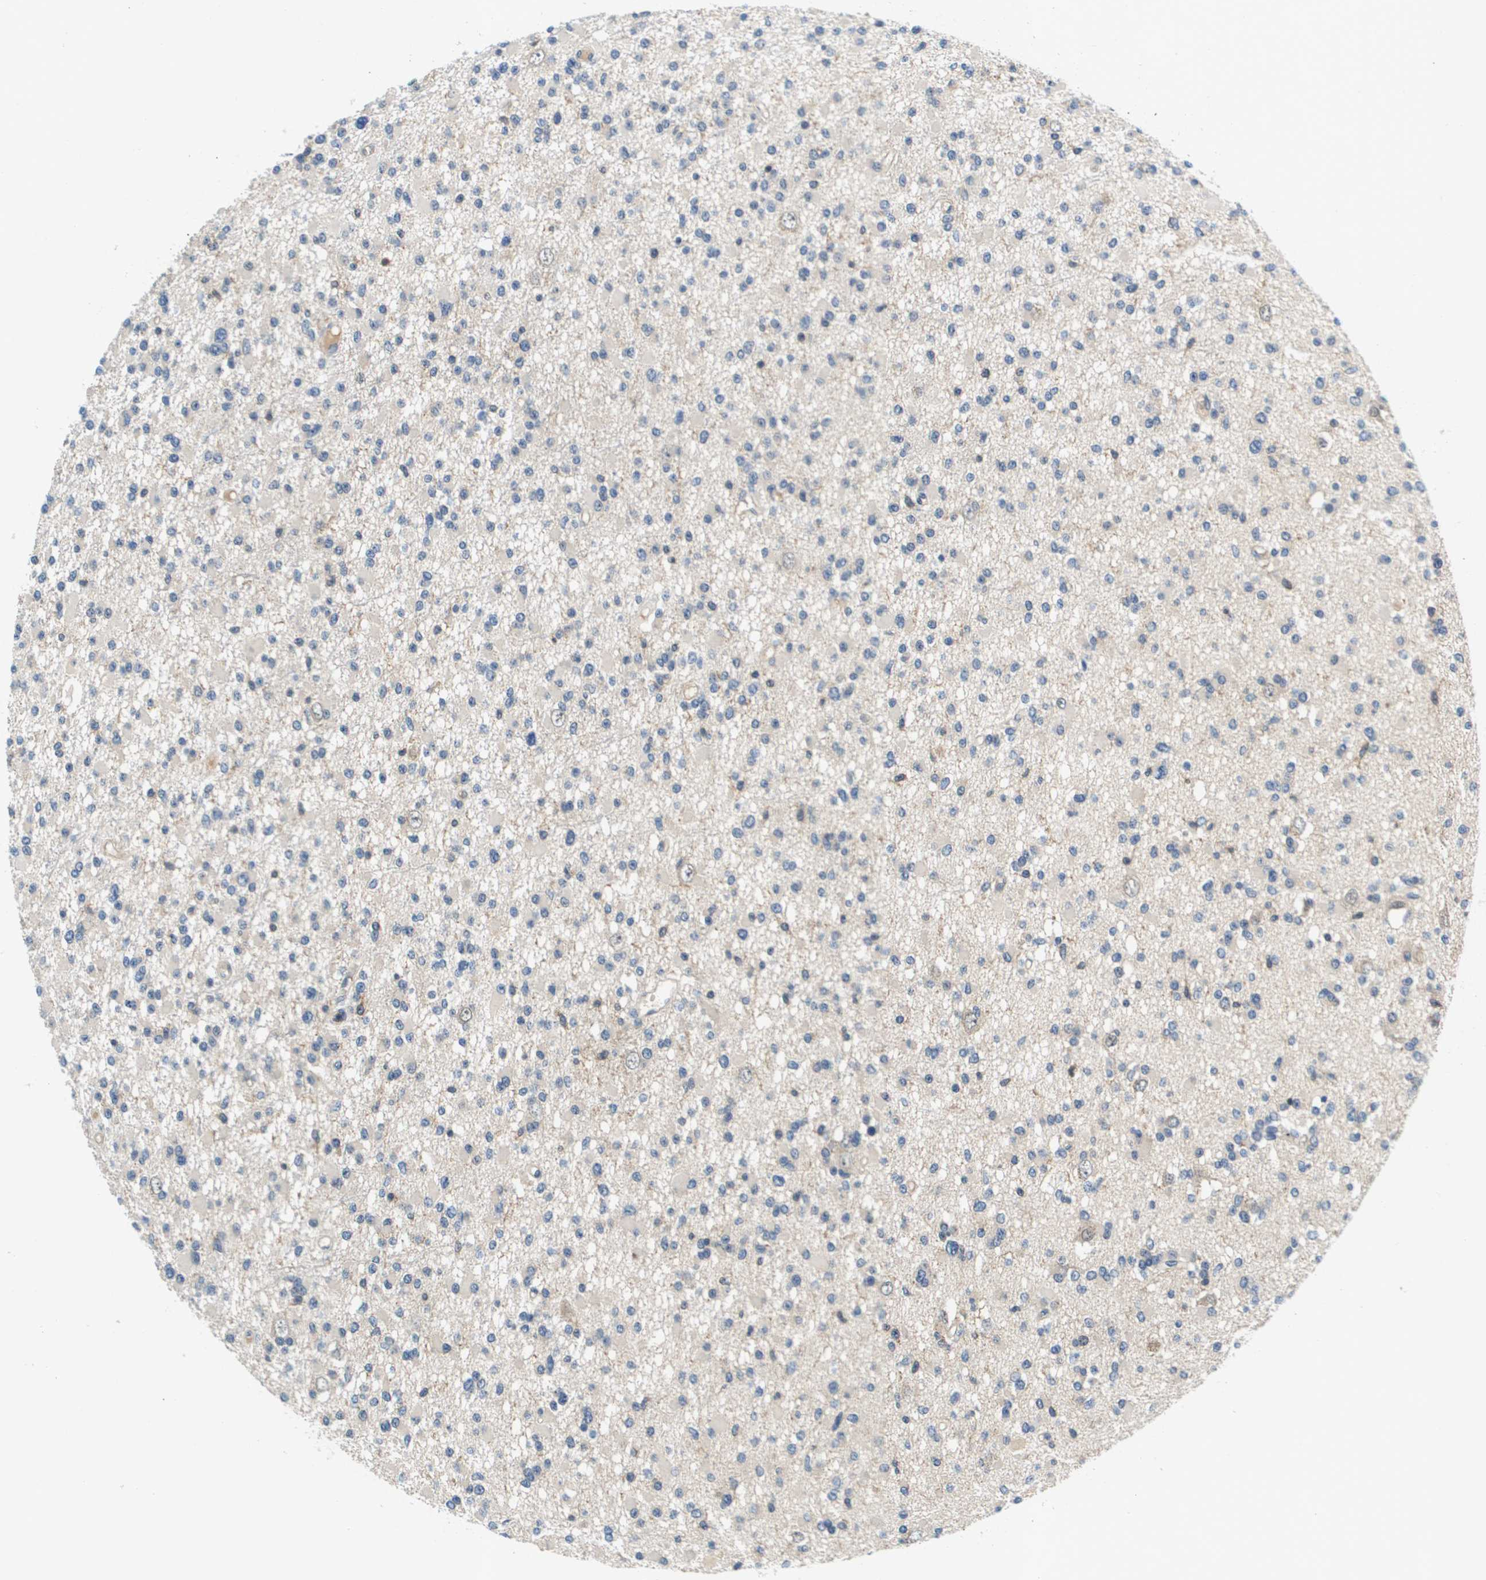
{"staining": {"intensity": "negative", "quantity": "none", "location": "none"}, "tissue": "glioma", "cell_type": "Tumor cells", "image_type": "cancer", "snomed": [{"axis": "morphology", "description": "Glioma, malignant, Low grade"}, {"axis": "topography", "description": "Brain"}], "caption": "Human malignant glioma (low-grade) stained for a protein using IHC reveals no expression in tumor cells.", "gene": "KCNQ5", "patient": {"sex": "female", "age": 22}}